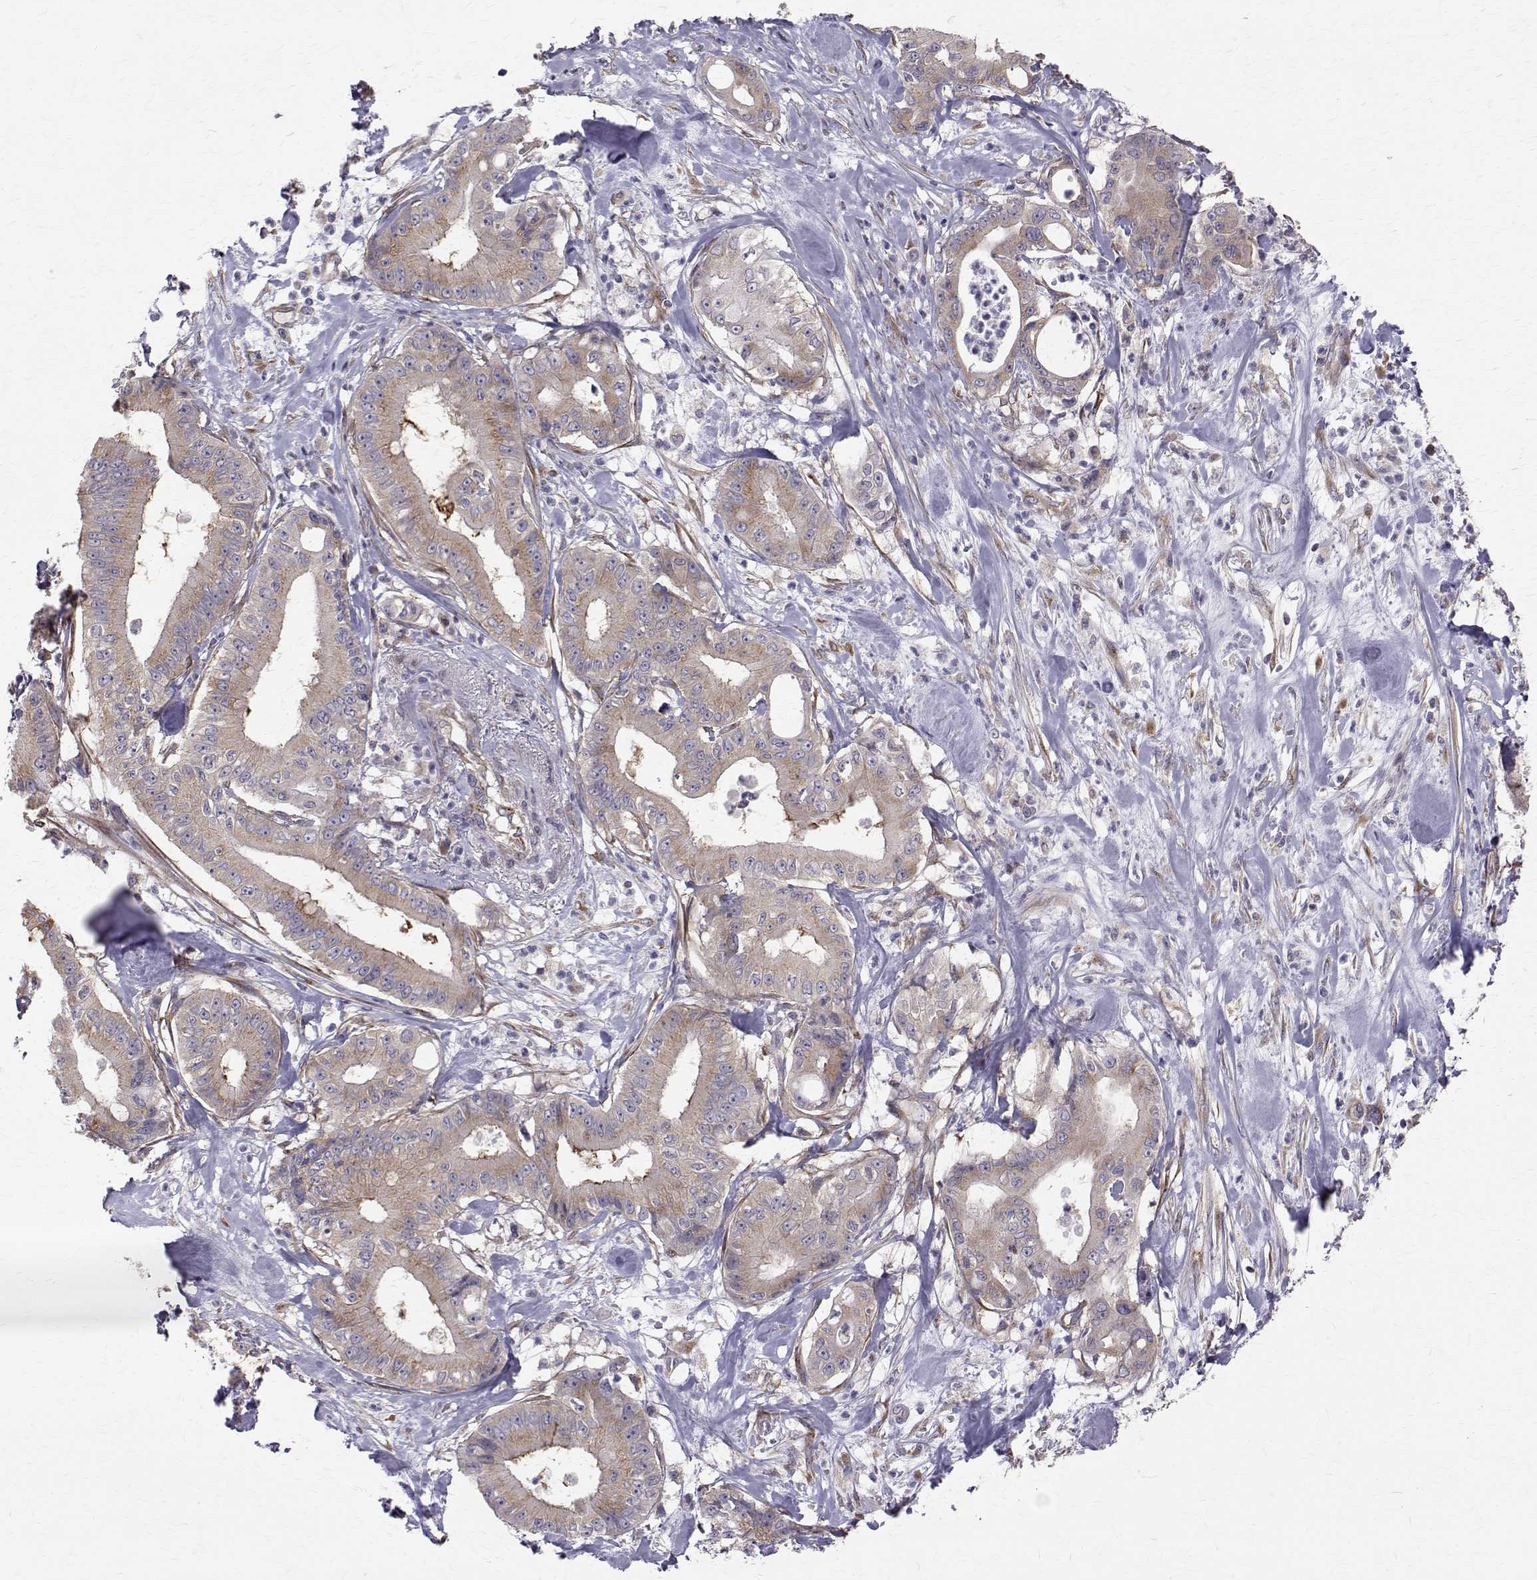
{"staining": {"intensity": "weak", "quantity": "25%-75%", "location": "cytoplasmic/membranous"}, "tissue": "pancreatic cancer", "cell_type": "Tumor cells", "image_type": "cancer", "snomed": [{"axis": "morphology", "description": "Adenocarcinoma, NOS"}, {"axis": "topography", "description": "Pancreas"}], "caption": "Immunohistochemical staining of pancreatic adenocarcinoma shows weak cytoplasmic/membranous protein staining in approximately 25%-75% of tumor cells. The protein of interest is stained brown, and the nuclei are stained in blue (DAB IHC with brightfield microscopy, high magnification).", "gene": "ARFGAP1", "patient": {"sex": "male", "age": 71}}